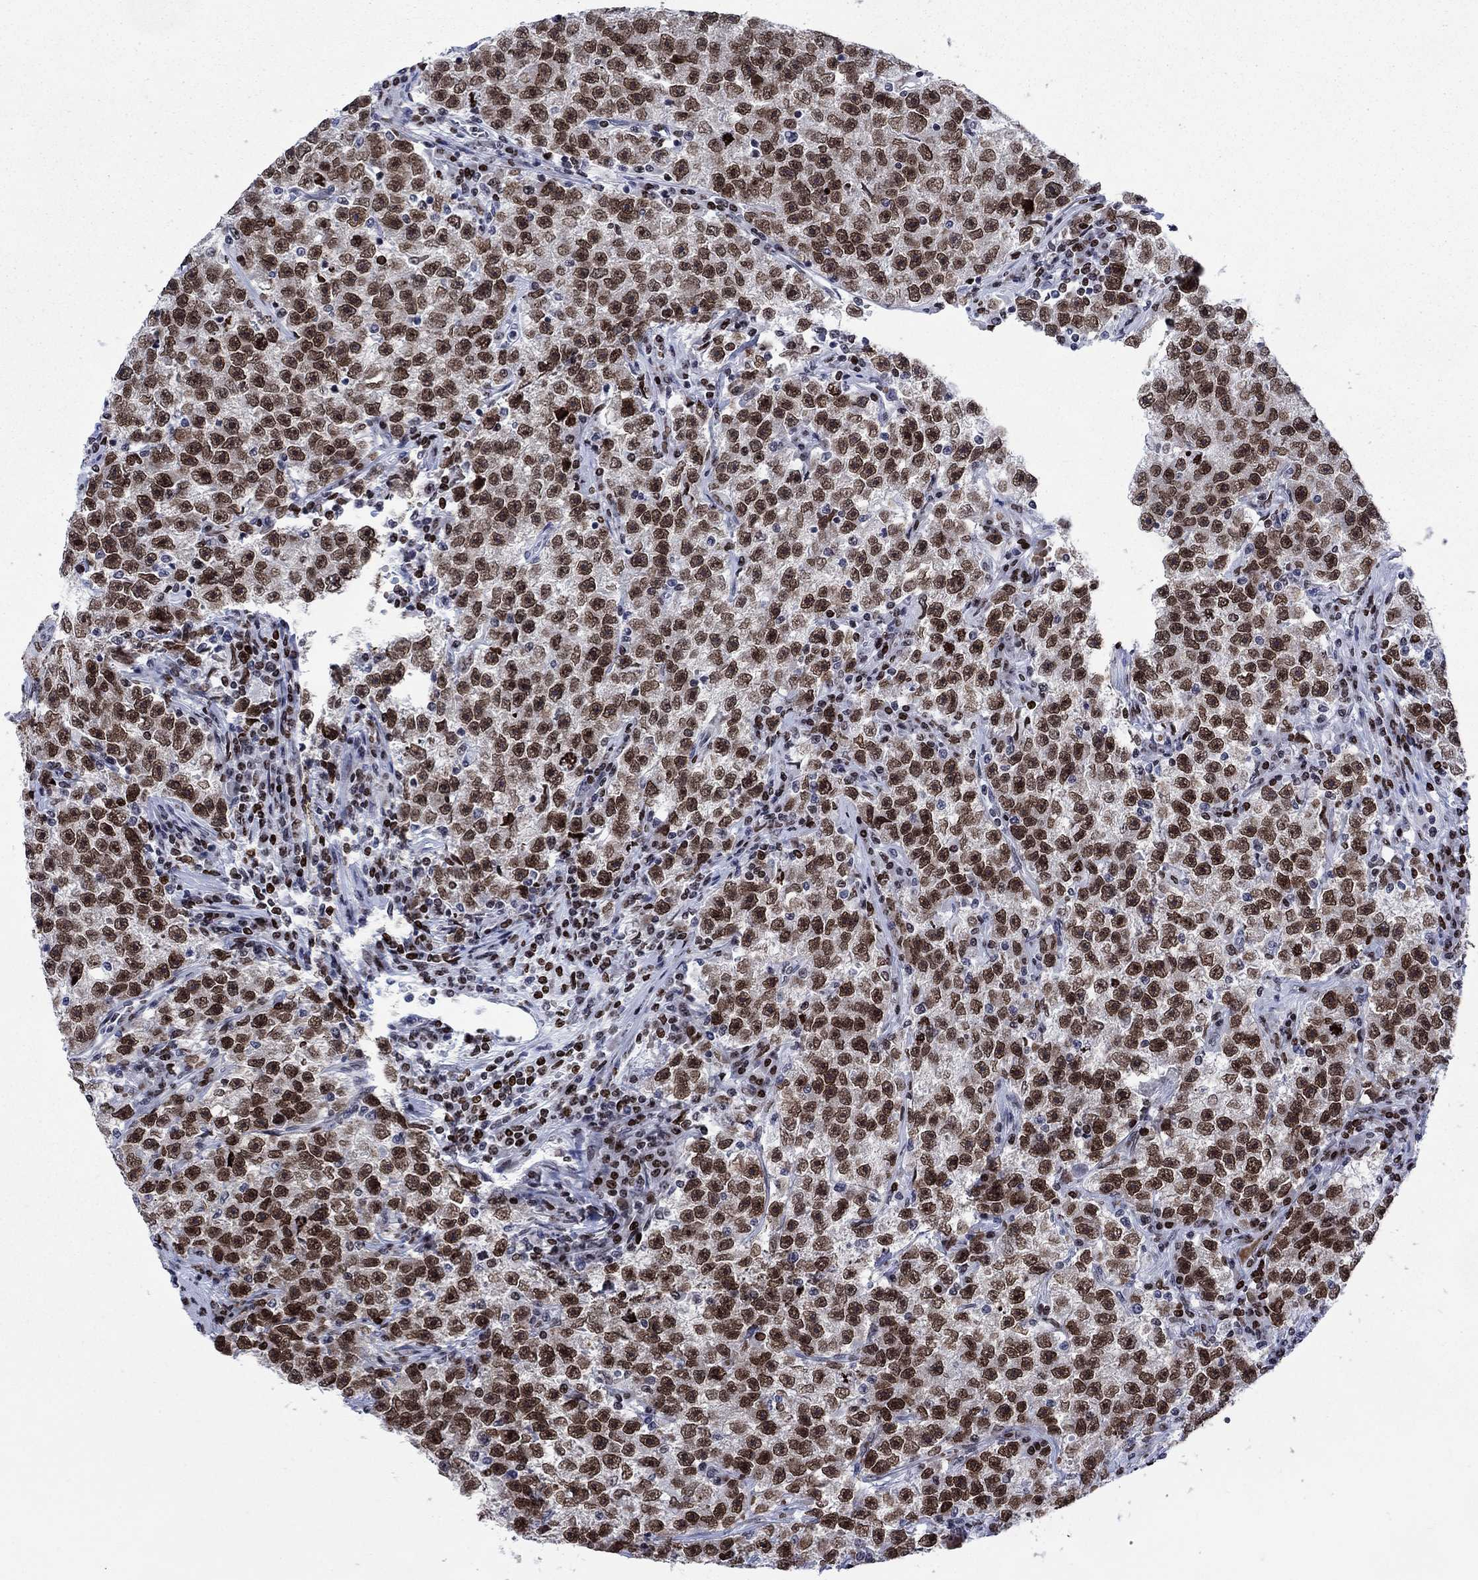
{"staining": {"intensity": "strong", "quantity": "25%-75%", "location": "nuclear"}, "tissue": "testis cancer", "cell_type": "Tumor cells", "image_type": "cancer", "snomed": [{"axis": "morphology", "description": "Seminoma, NOS"}, {"axis": "topography", "description": "Testis"}], "caption": "The photomicrograph demonstrates a brown stain indicating the presence of a protein in the nuclear of tumor cells in seminoma (testis). (brown staining indicates protein expression, while blue staining denotes nuclei).", "gene": "HMGA1", "patient": {"sex": "male", "age": 22}}